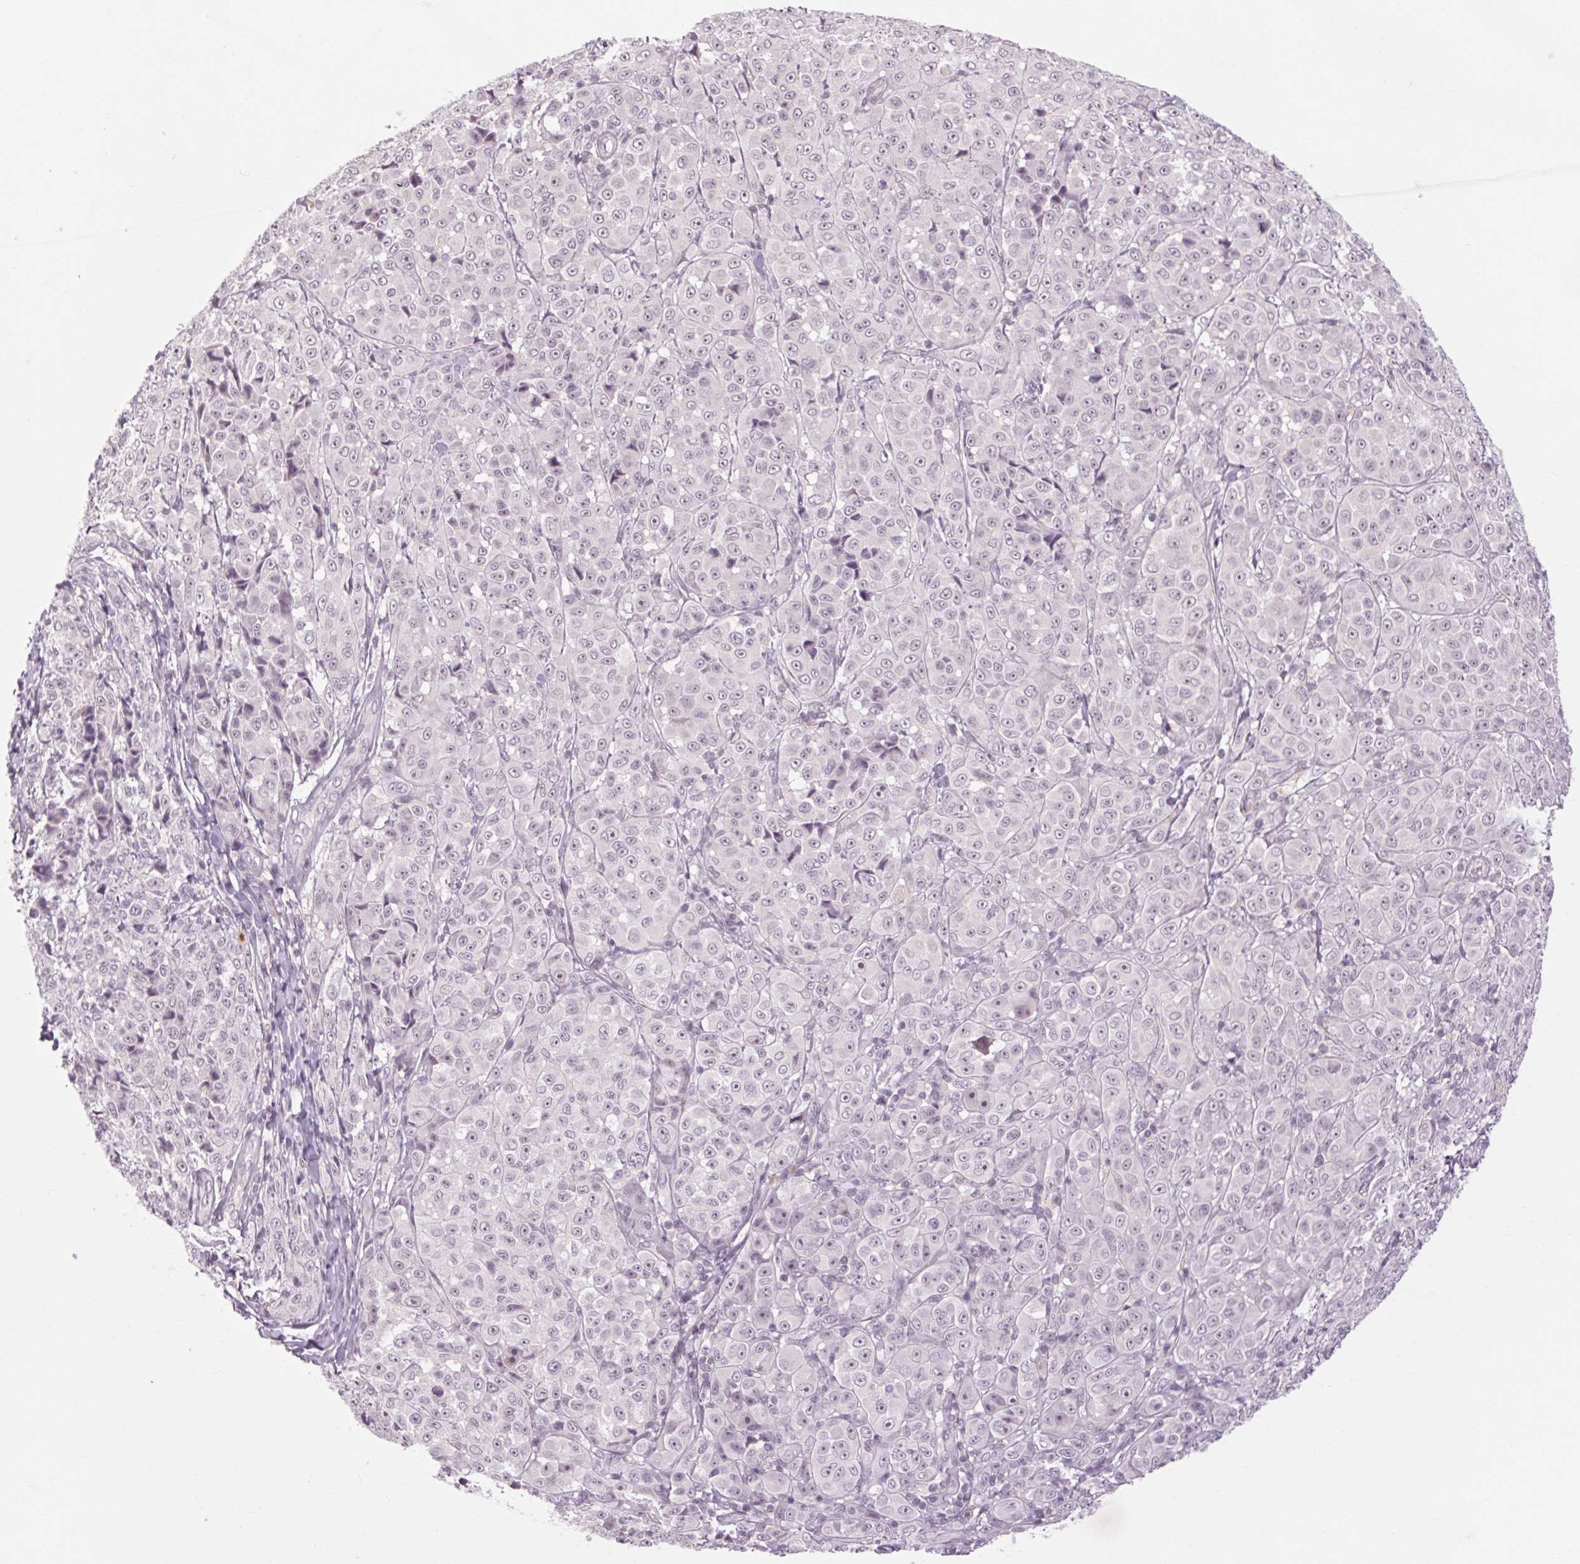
{"staining": {"intensity": "negative", "quantity": "none", "location": "none"}, "tissue": "melanoma", "cell_type": "Tumor cells", "image_type": "cancer", "snomed": [{"axis": "morphology", "description": "Malignant melanoma, NOS"}, {"axis": "topography", "description": "Skin"}], "caption": "This is an immunohistochemistry (IHC) micrograph of melanoma. There is no staining in tumor cells.", "gene": "KLHL40", "patient": {"sex": "male", "age": 89}}